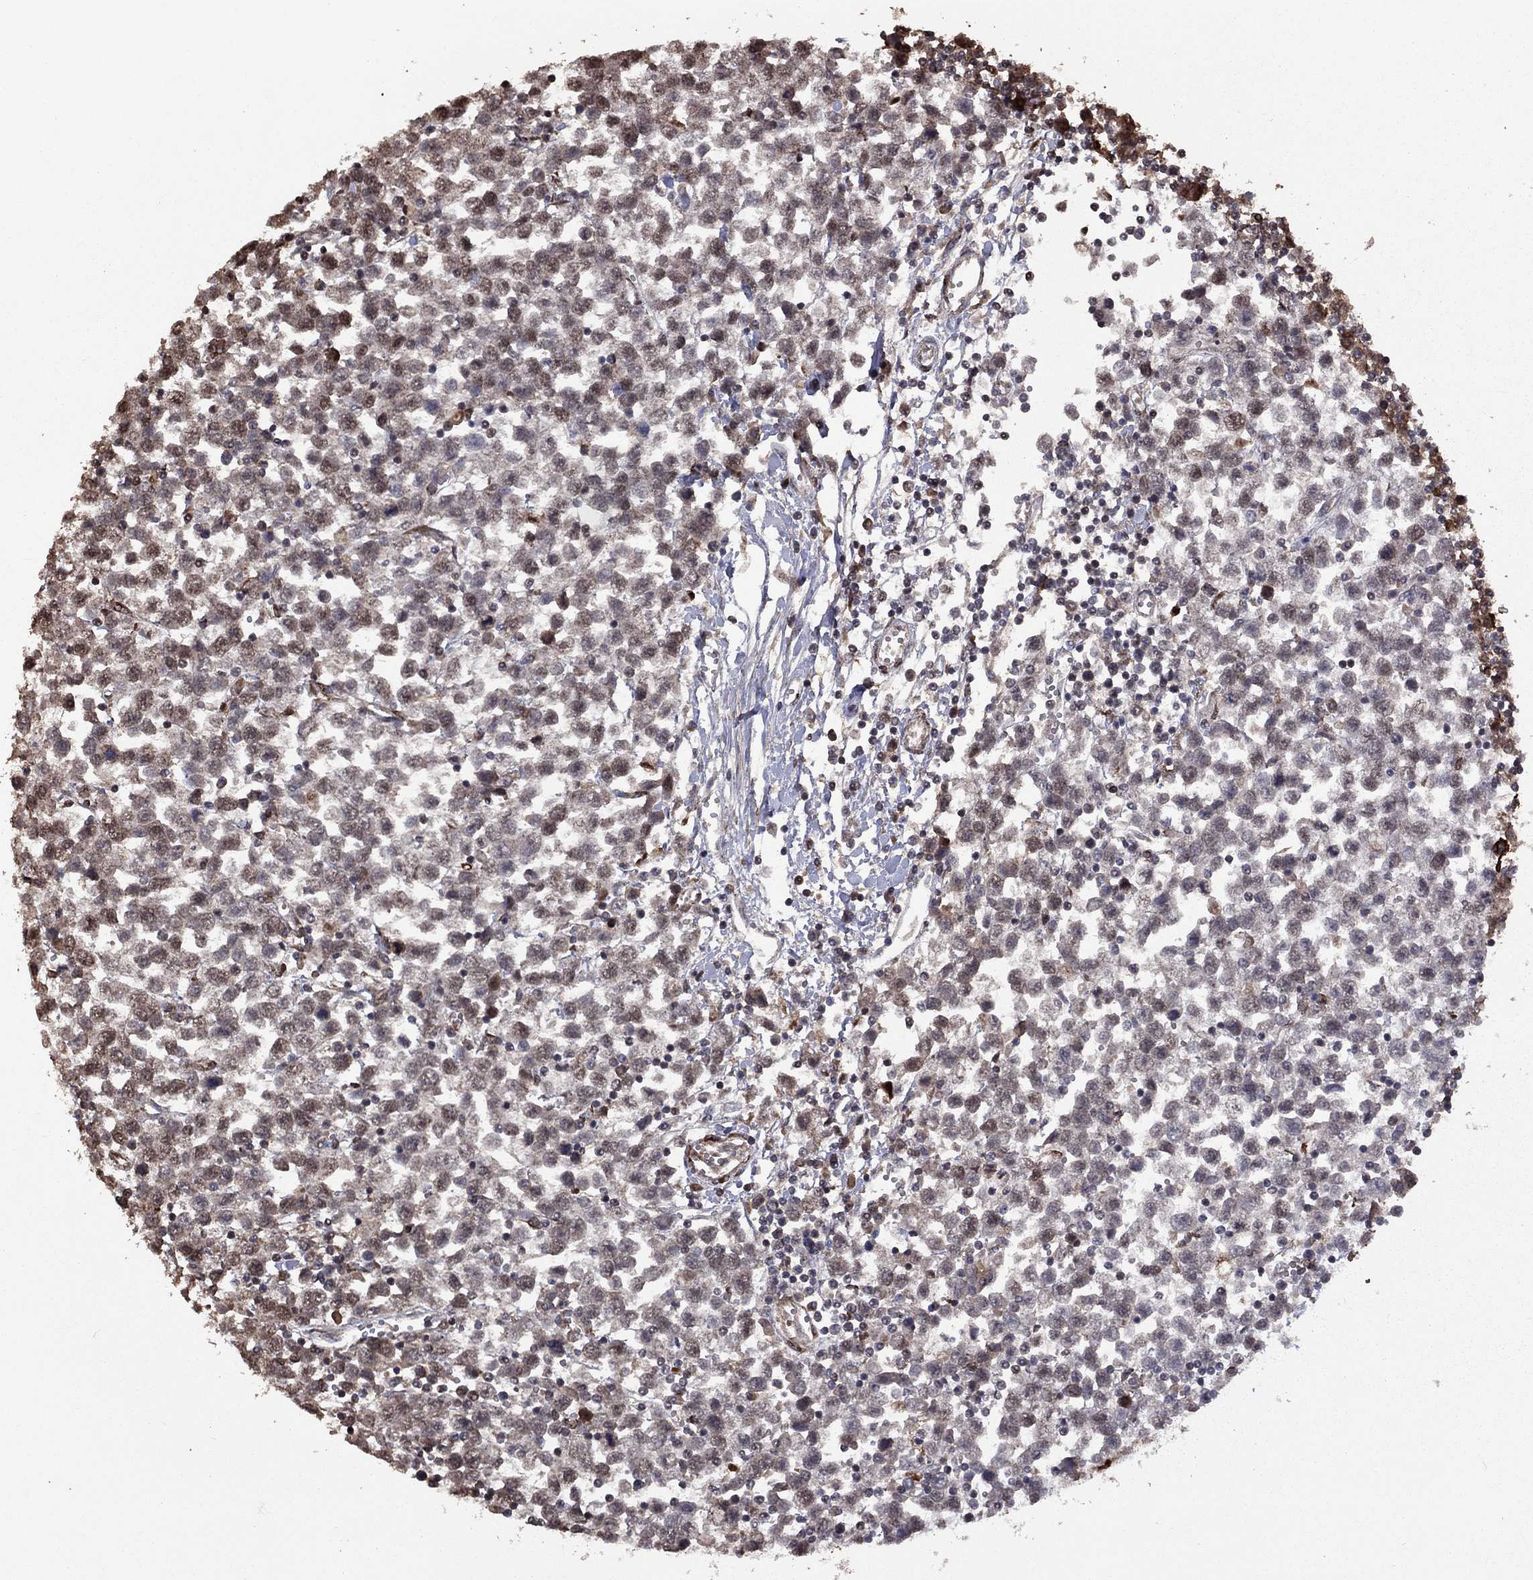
{"staining": {"intensity": "negative", "quantity": "none", "location": "none"}, "tissue": "testis cancer", "cell_type": "Tumor cells", "image_type": "cancer", "snomed": [{"axis": "morphology", "description": "Seminoma, NOS"}, {"axis": "topography", "description": "Testis"}], "caption": "A histopathology image of human seminoma (testis) is negative for staining in tumor cells.", "gene": "COL18A1", "patient": {"sex": "male", "age": 34}}